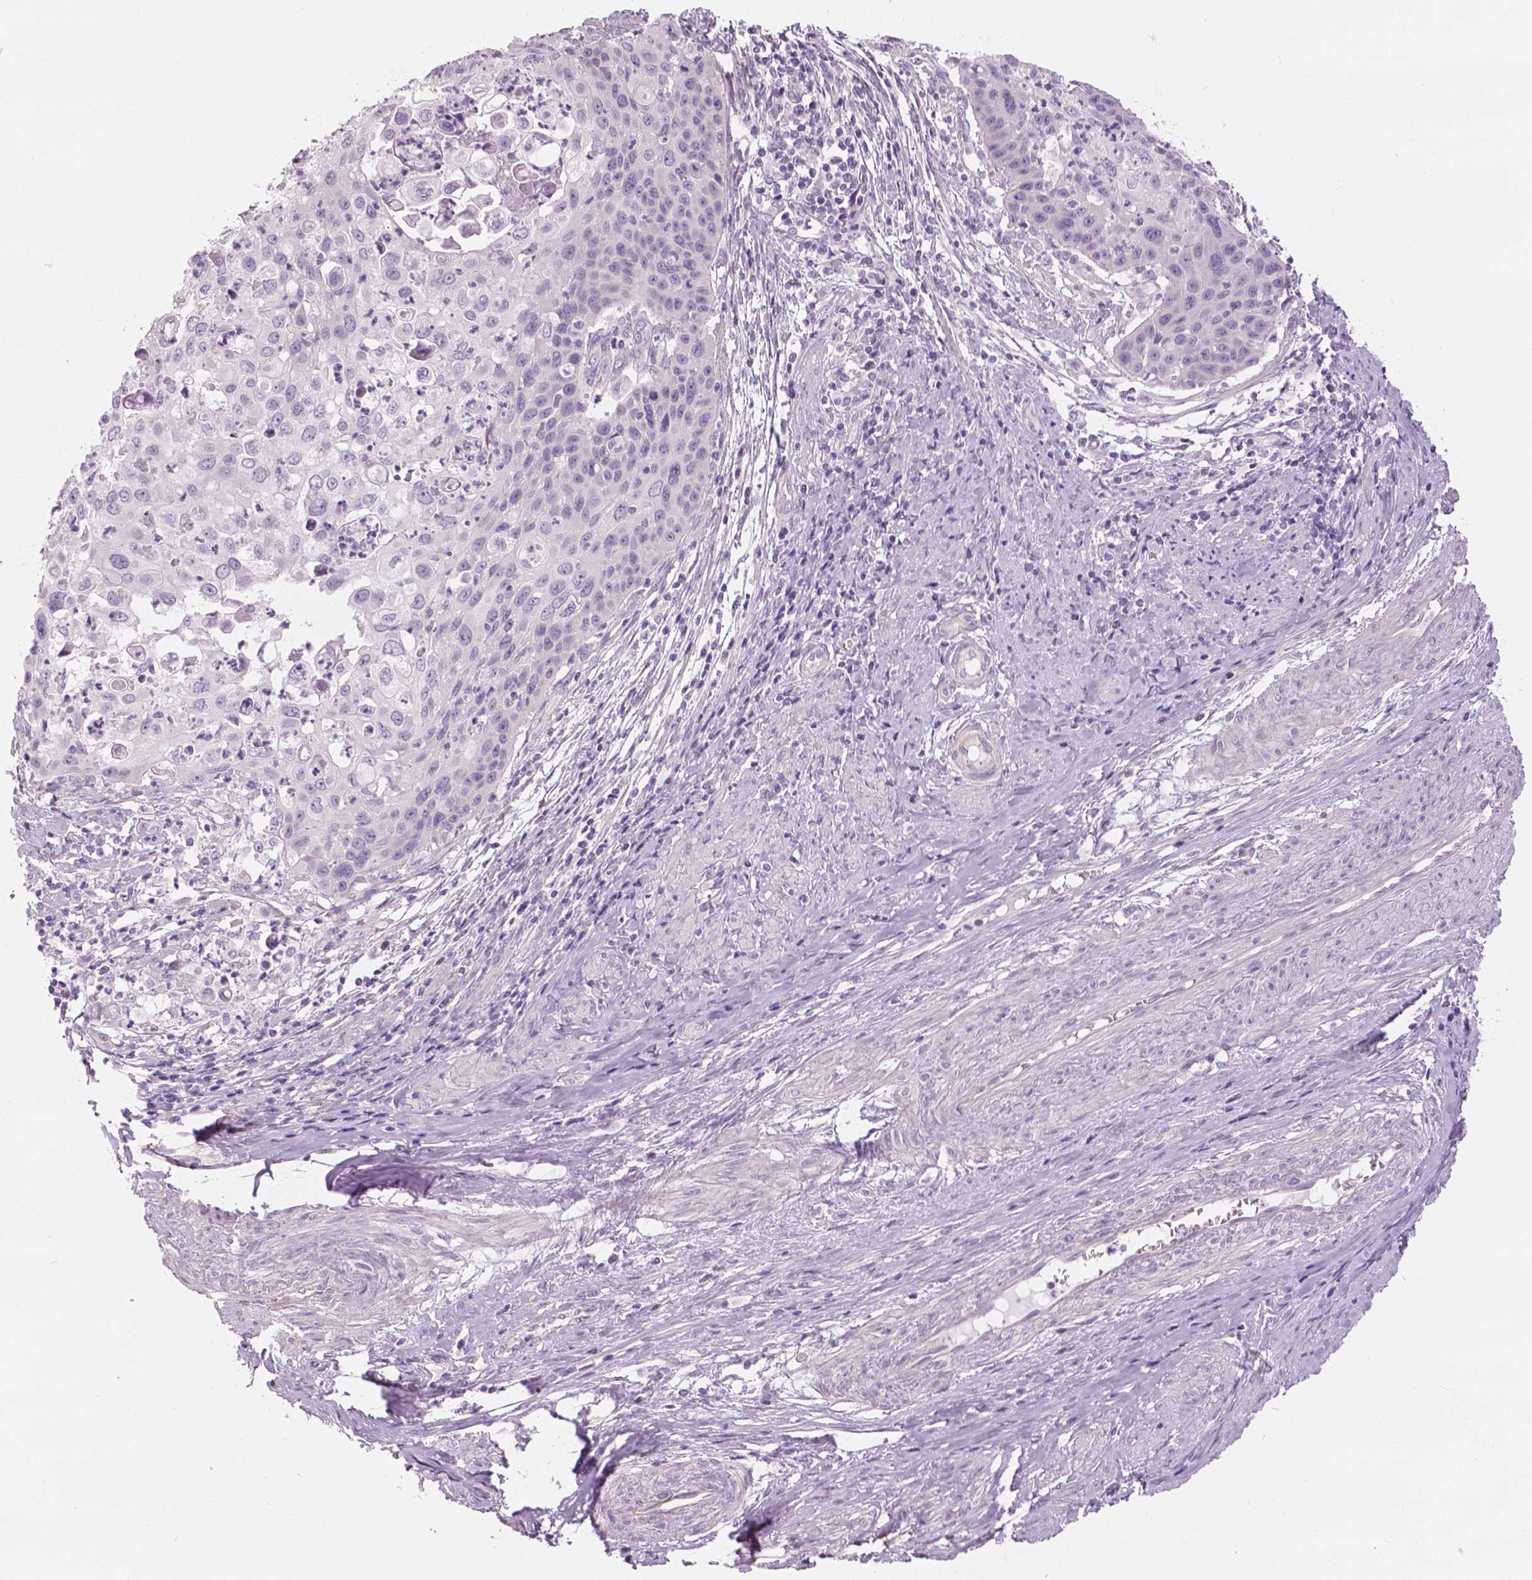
{"staining": {"intensity": "negative", "quantity": "none", "location": "none"}, "tissue": "cervical cancer", "cell_type": "Tumor cells", "image_type": "cancer", "snomed": [{"axis": "morphology", "description": "Squamous cell carcinoma, NOS"}, {"axis": "topography", "description": "Cervix"}], "caption": "Photomicrograph shows no significant protein expression in tumor cells of squamous cell carcinoma (cervical). Brightfield microscopy of immunohistochemistry stained with DAB (brown) and hematoxylin (blue), captured at high magnification.", "gene": "SLC24A1", "patient": {"sex": "female", "age": 65}}